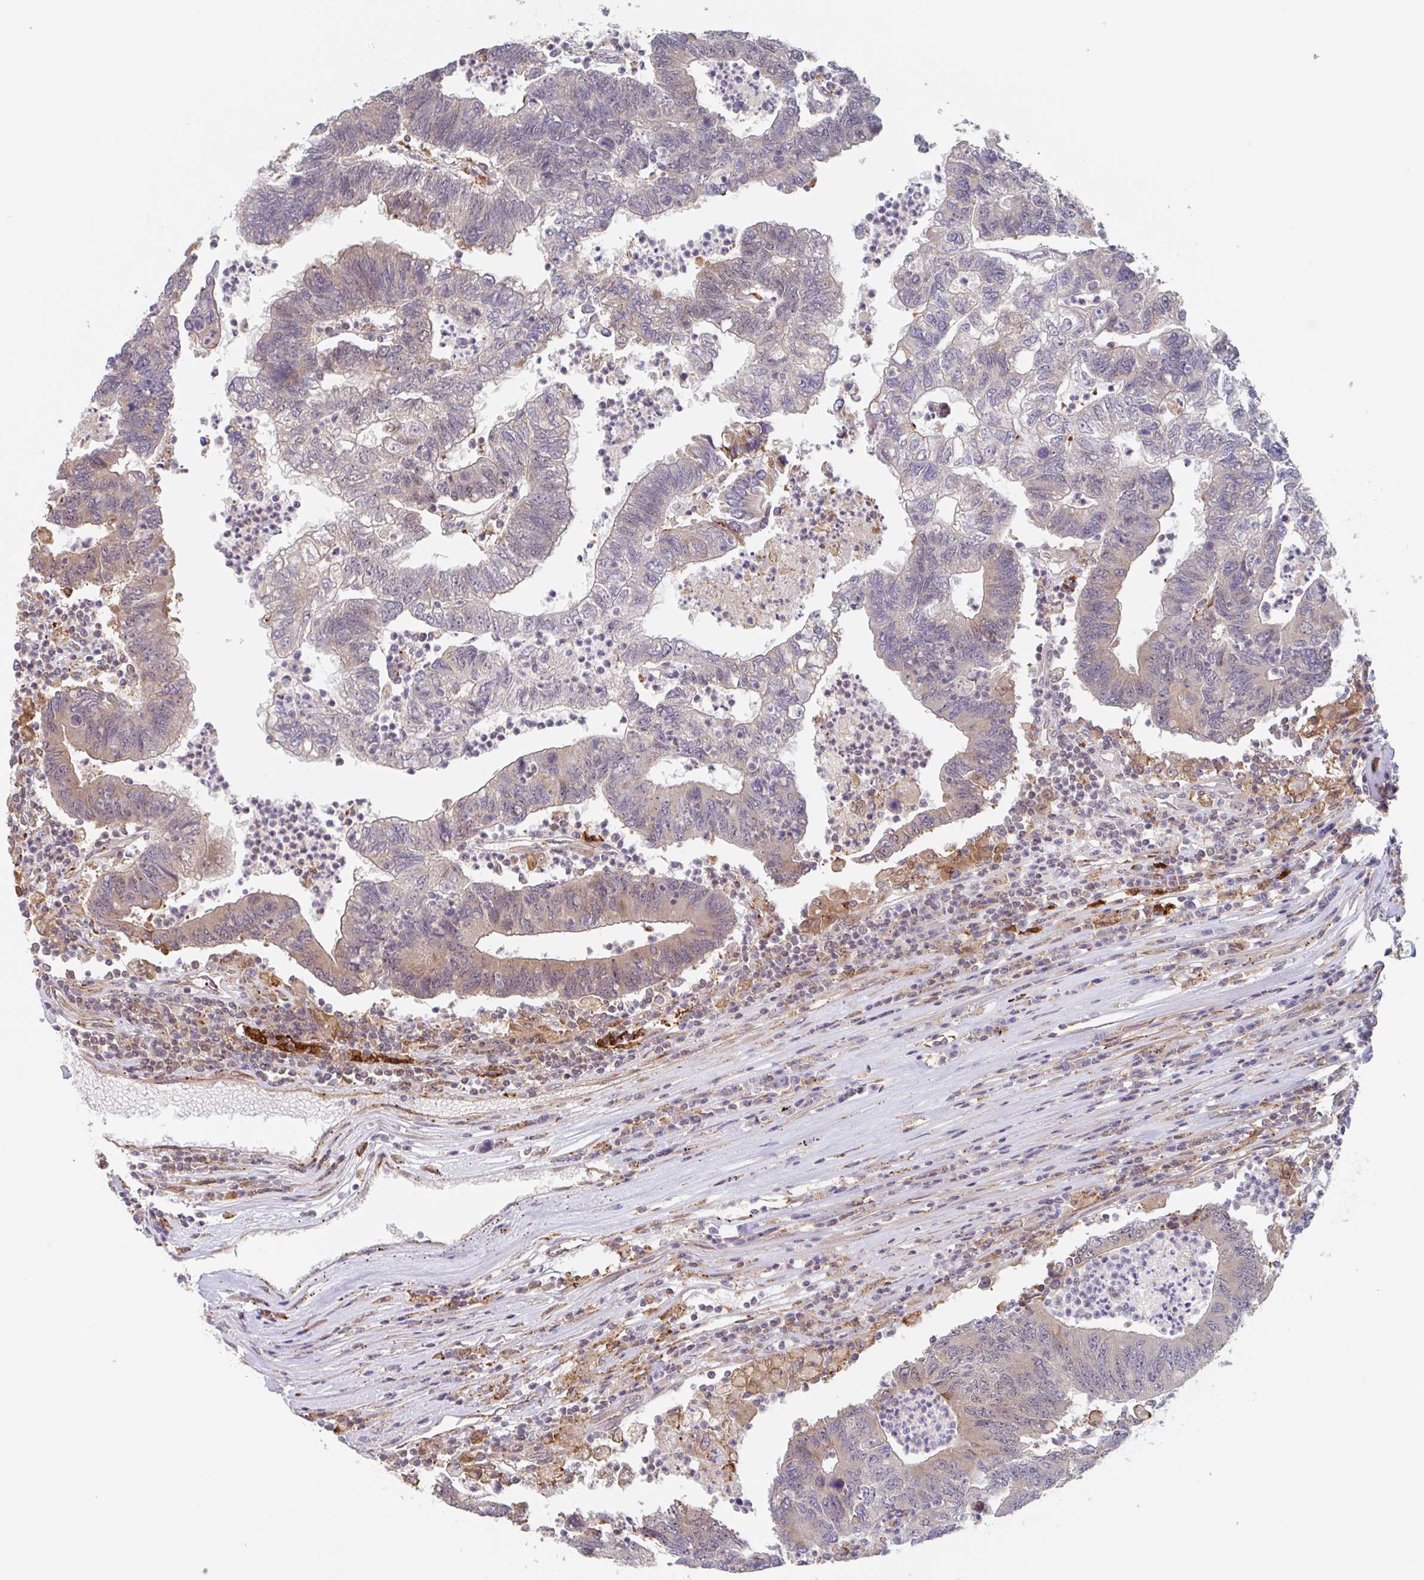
{"staining": {"intensity": "weak", "quantity": "<25%", "location": "cytoplasmic/membranous"}, "tissue": "colorectal cancer", "cell_type": "Tumor cells", "image_type": "cancer", "snomed": [{"axis": "morphology", "description": "Adenocarcinoma, NOS"}, {"axis": "topography", "description": "Colon"}], "caption": "Immunohistochemistry (IHC) of colorectal cancer (adenocarcinoma) displays no staining in tumor cells.", "gene": "NUB1", "patient": {"sex": "female", "age": 48}}